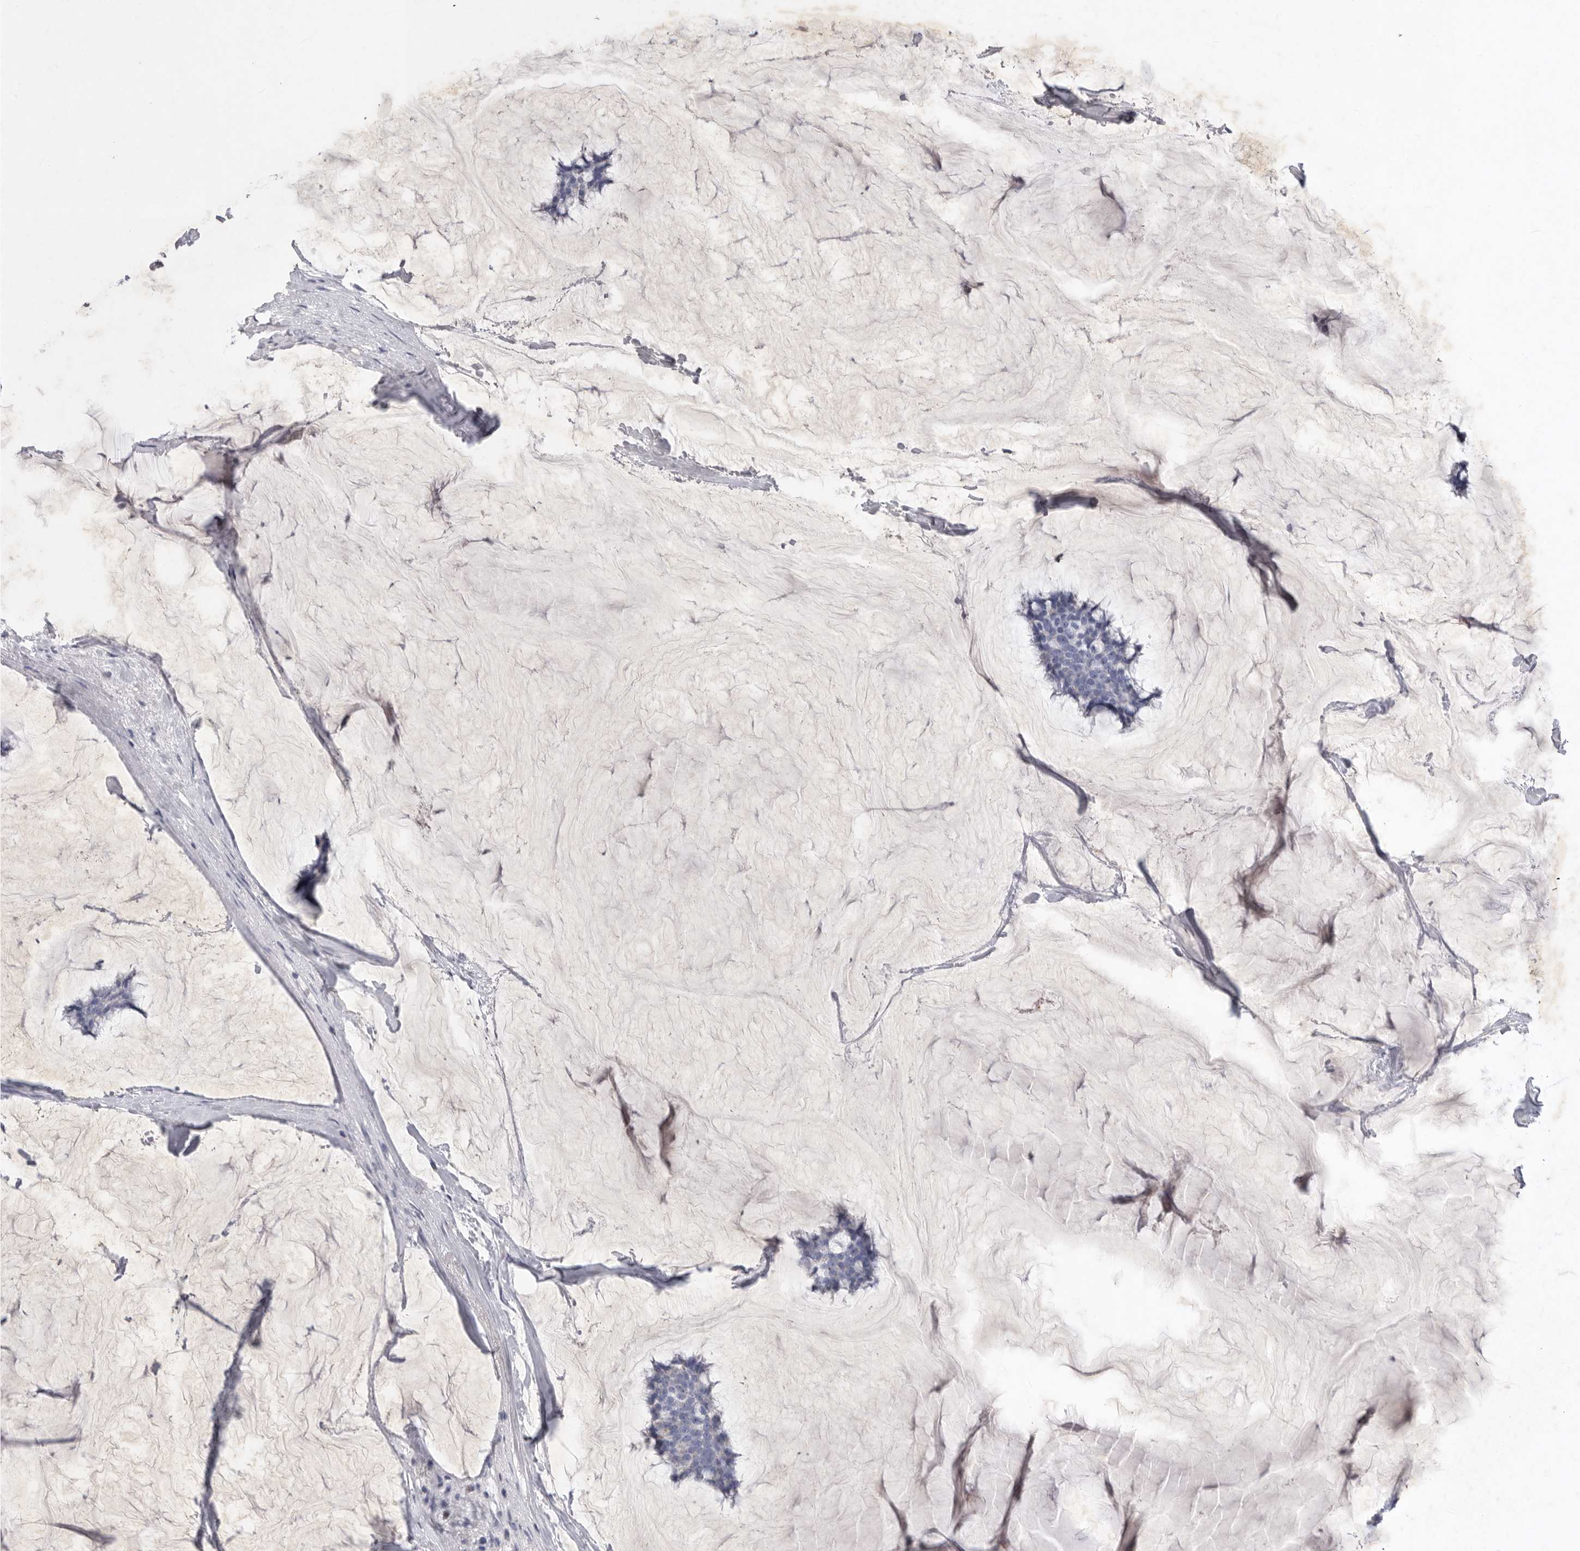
{"staining": {"intensity": "negative", "quantity": "none", "location": "none"}, "tissue": "breast cancer", "cell_type": "Tumor cells", "image_type": "cancer", "snomed": [{"axis": "morphology", "description": "Duct carcinoma"}, {"axis": "topography", "description": "Breast"}], "caption": "Immunohistochemistry (IHC) photomicrograph of intraductal carcinoma (breast) stained for a protein (brown), which exhibits no staining in tumor cells.", "gene": "SIGLEC10", "patient": {"sex": "female", "age": 93}}